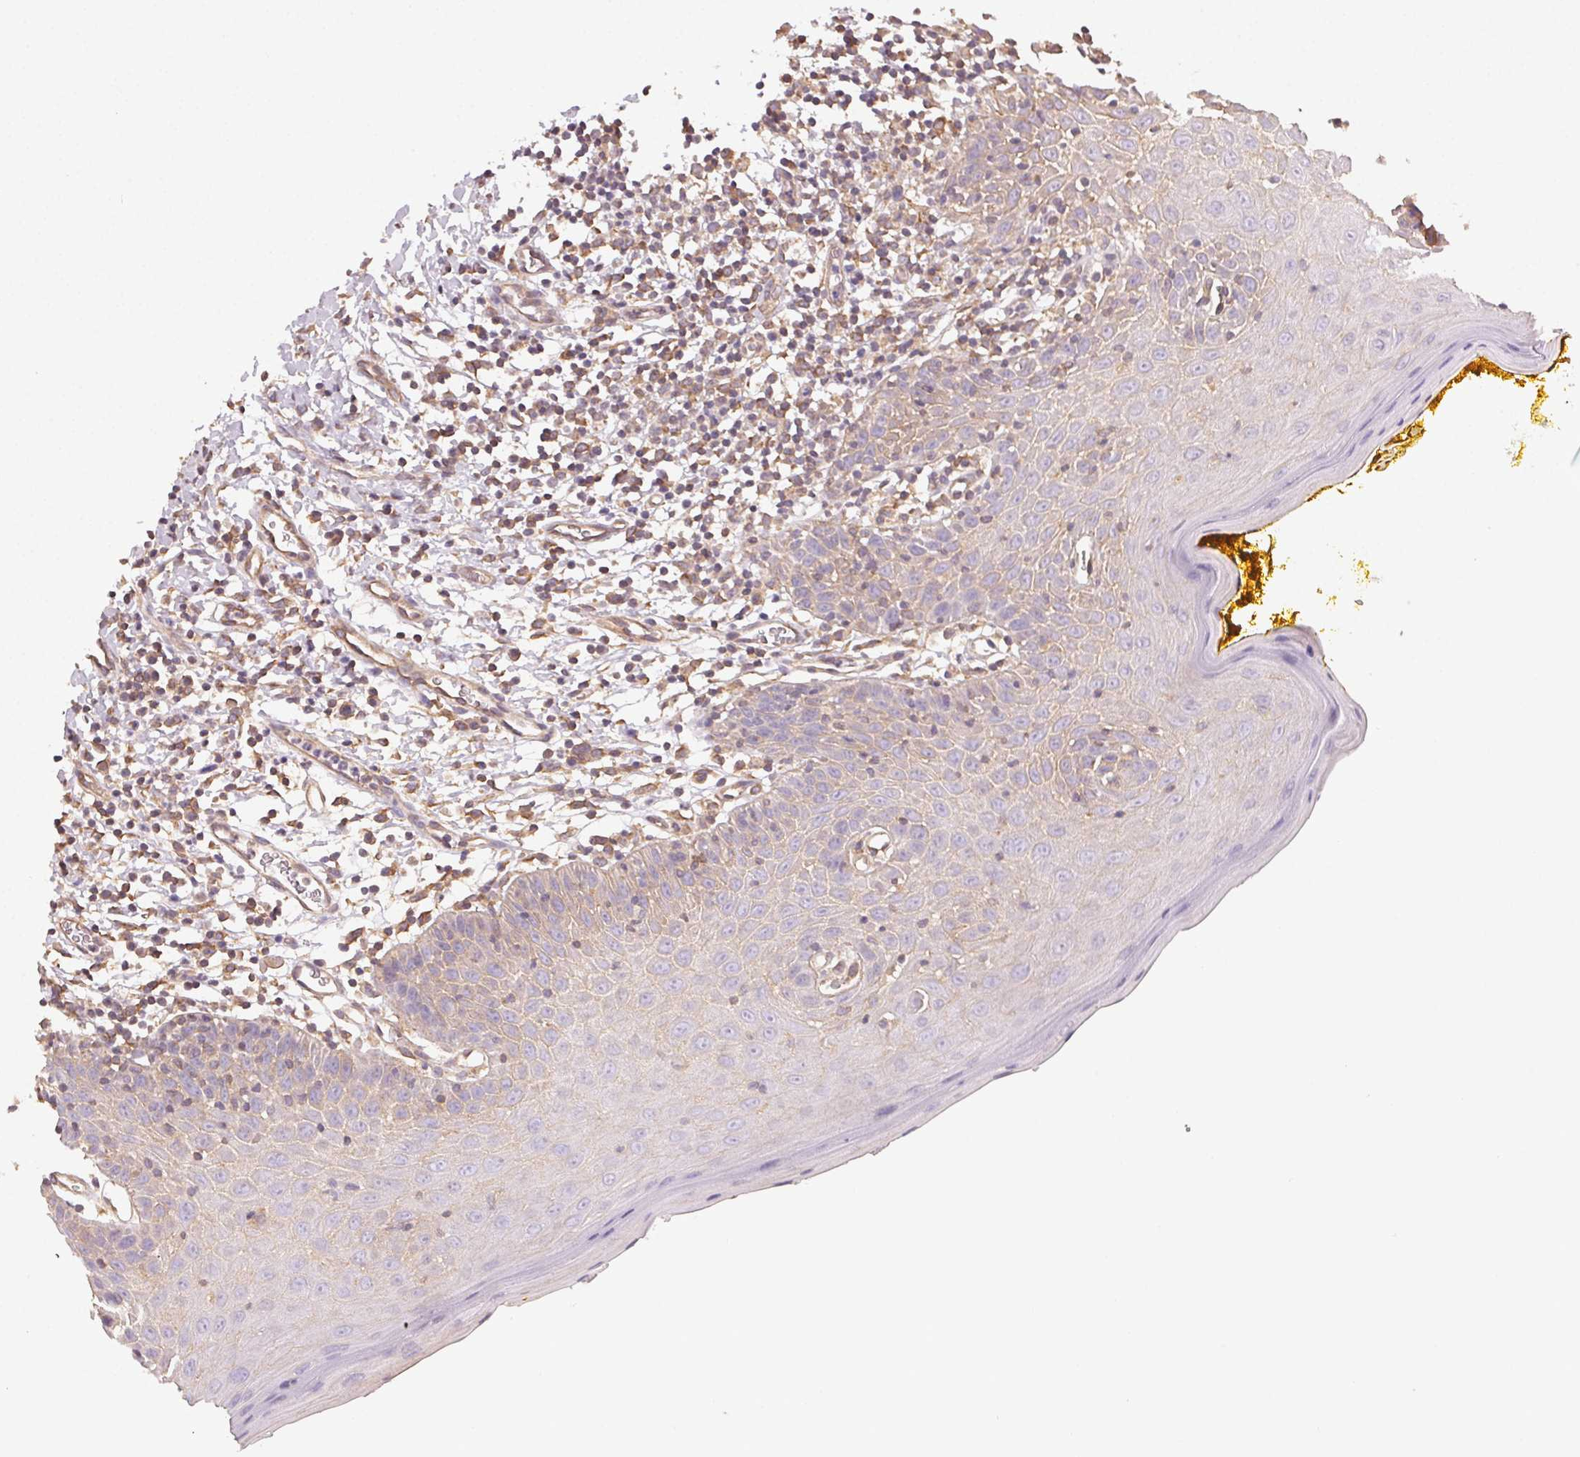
{"staining": {"intensity": "weak", "quantity": "<25%", "location": "cytoplasmic/membranous"}, "tissue": "oral mucosa", "cell_type": "Squamous epithelial cells", "image_type": "normal", "snomed": [{"axis": "morphology", "description": "Normal tissue, NOS"}, {"axis": "topography", "description": "Oral tissue"}, {"axis": "topography", "description": "Tounge, NOS"}], "caption": "The IHC micrograph has no significant expression in squamous epithelial cells of oral mucosa. (DAB IHC, high magnification).", "gene": "PLA2G4F", "patient": {"sex": "female", "age": 58}}